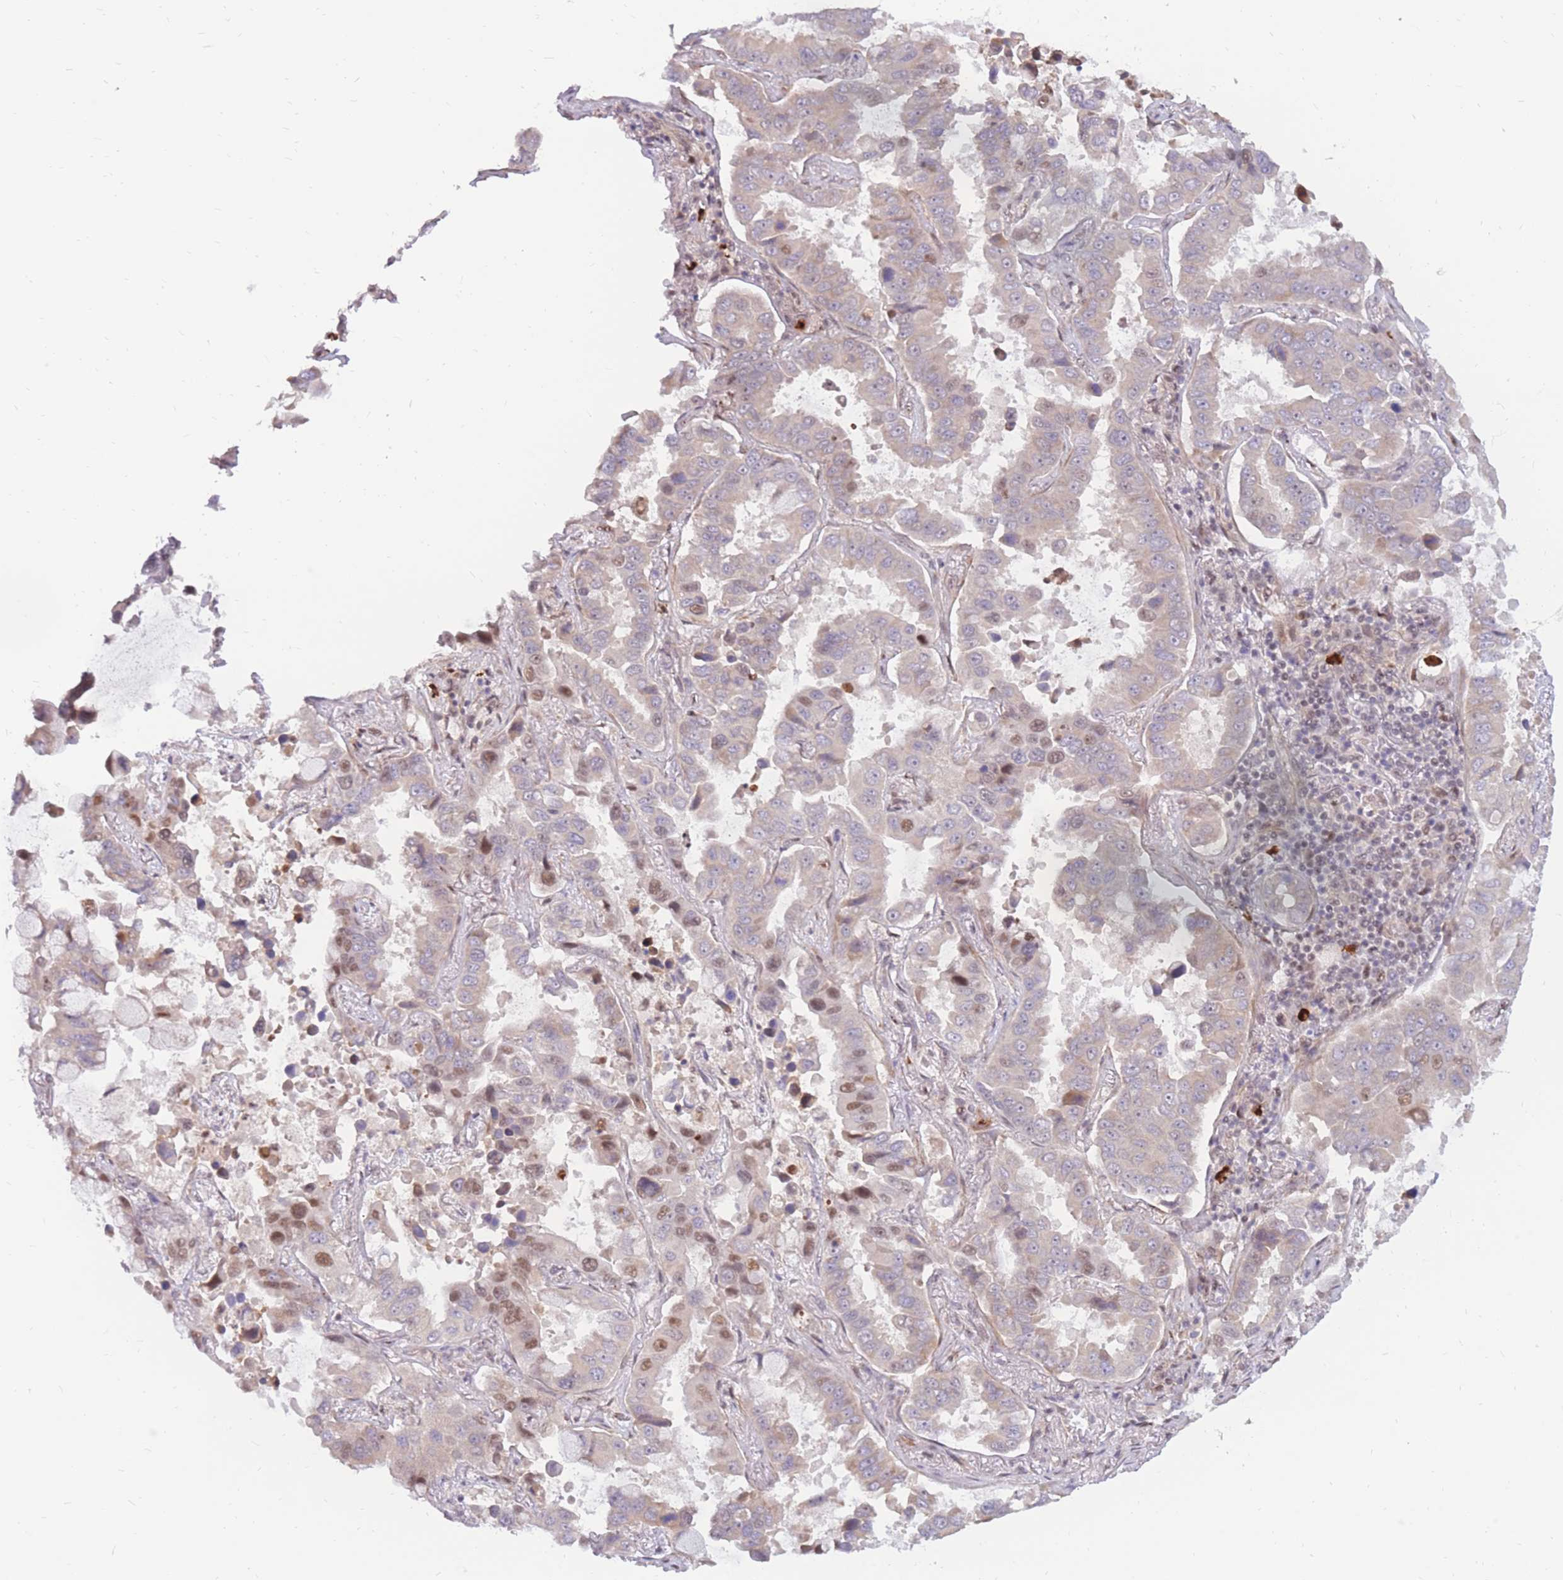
{"staining": {"intensity": "moderate", "quantity": "<25%", "location": "nuclear"}, "tissue": "lung cancer", "cell_type": "Tumor cells", "image_type": "cancer", "snomed": [{"axis": "morphology", "description": "Adenocarcinoma, NOS"}, {"axis": "topography", "description": "Lung"}], "caption": "Brown immunohistochemical staining in human lung cancer reveals moderate nuclear staining in approximately <25% of tumor cells.", "gene": "ERICH6B", "patient": {"sex": "male", "age": 64}}